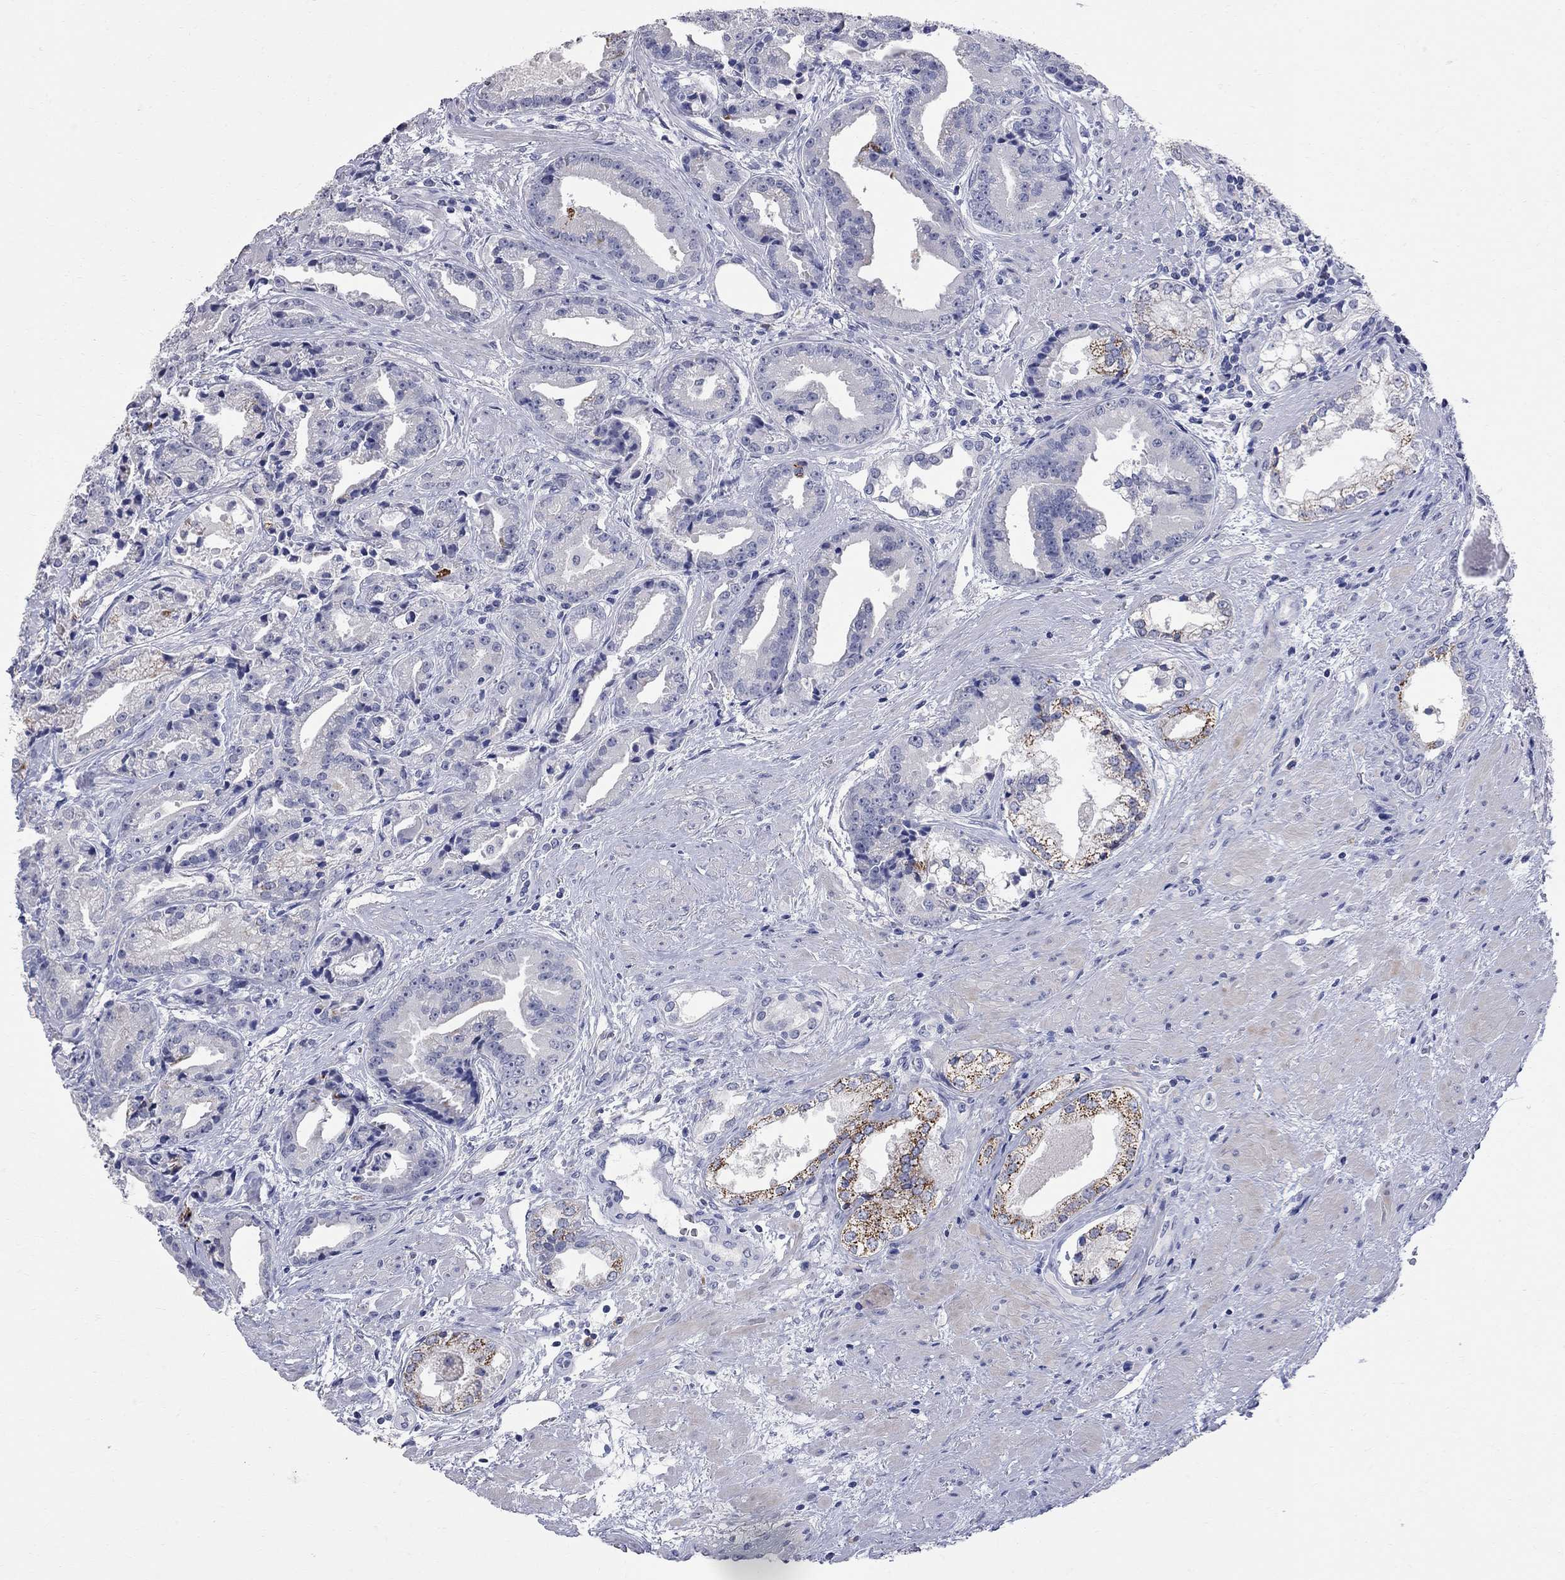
{"staining": {"intensity": "strong", "quantity": "<25%", "location": "cytoplasmic/membranous"}, "tissue": "prostate cancer", "cell_type": "Tumor cells", "image_type": "cancer", "snomed": [{"axis": "morphology", "description": "Adenocarcinoma, NOS"}, {"axis": "morphology", "description": "Adenocarcinoma, High grade"}, {"axis": "topography", "description": "Prostate"}], "caption": "Prostate cancer (adenocarcinoma (high-grade)) tissue displays strong cytoplasmic/membranous positivity in approximately <25% of tumor cells, visualized by immunohistochemistry.", "gene": "FAM221B", "patient": {"sex": "male", "age": 64}}